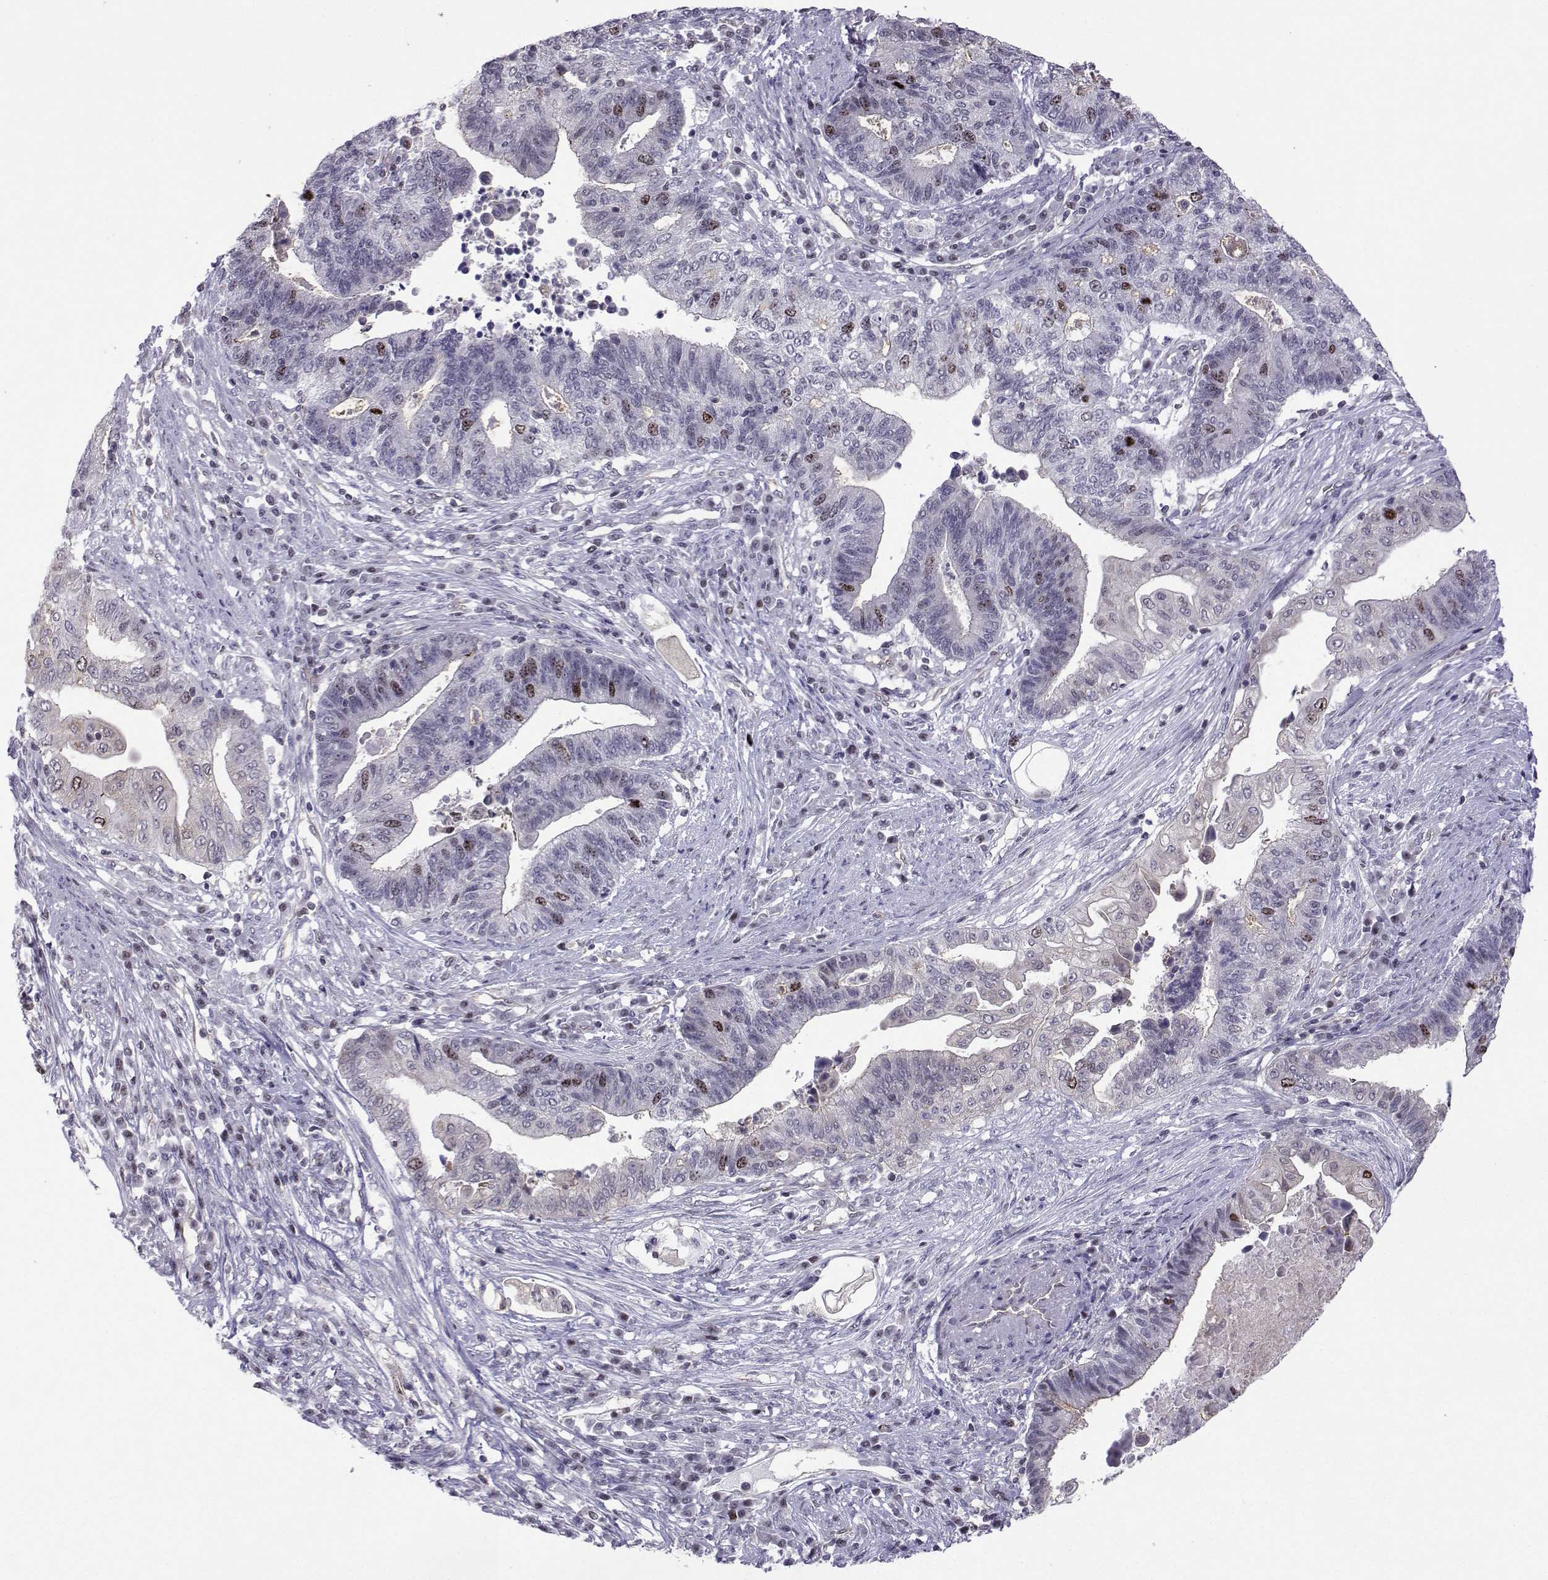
{"staining": {"intensity": "moderate", "quantity": "<25%", "location": "cytoplasmic/membranous,nuclear"}, "tissue": "endometrial cancer", "cell_type": "Tumor cells", "image_type": "cancer", "snomed": [{"axis": "morphology", "description": "Adenocarcinoma, NOS"}, {"axis": "topography", "description": "Uterus"}, {"axis": "topography", "description": "Endometrium"}], "caption": "DAB (3,3'-diaminobenzidine) immunohistochemical staining of endometrial adenocarcinoma displays moderate cytoplasmic/membranous and nuclear protein expression in approximately <25% of tumor cells. (IHC, brightfield microscopy, high magnification).", "gene": "INCENP", "patient": {"sex": "female", "age": 54}}